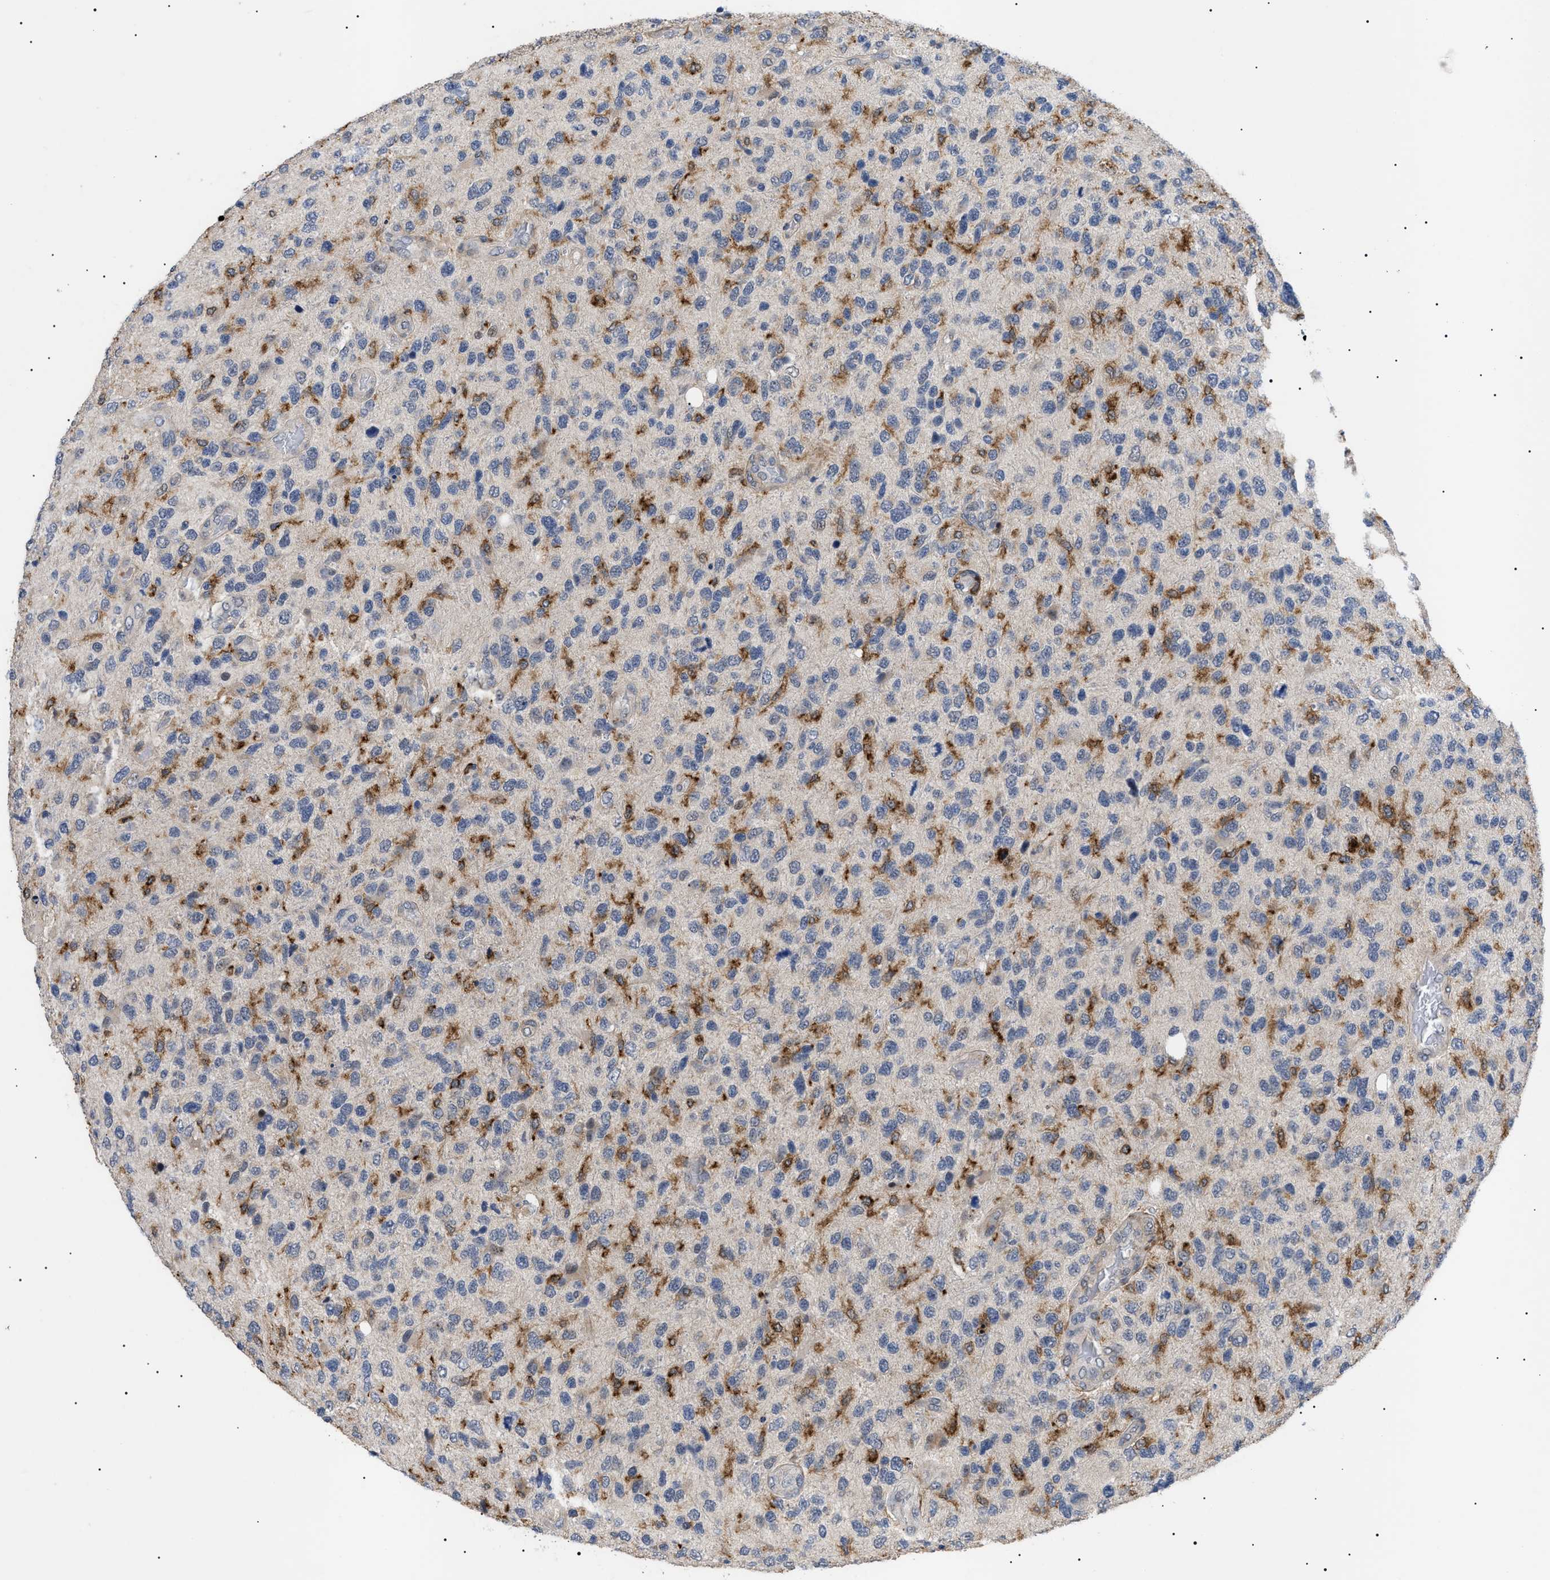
{"staining": {"intensity": "negative", "quantity": "none", "location": "none"}, "tissue": "glioma", "cell_type": "Tumor cells", "image_type": "cancer", "snomed": [{"axis": "morphology", "description": "Glioma, malignant, High grade"}, {"axis": "topography", "description": "Brain"}], "caption": "IHC of human glioma displays no expression in tumor cells. The staining is performed using DAB (3,3'-diaminobenzidine) brown chromogen with nuclei counter-stained in using hematoxylin.", "gene": "CD300A", "patient": {"sex": "female", "age": 58}}